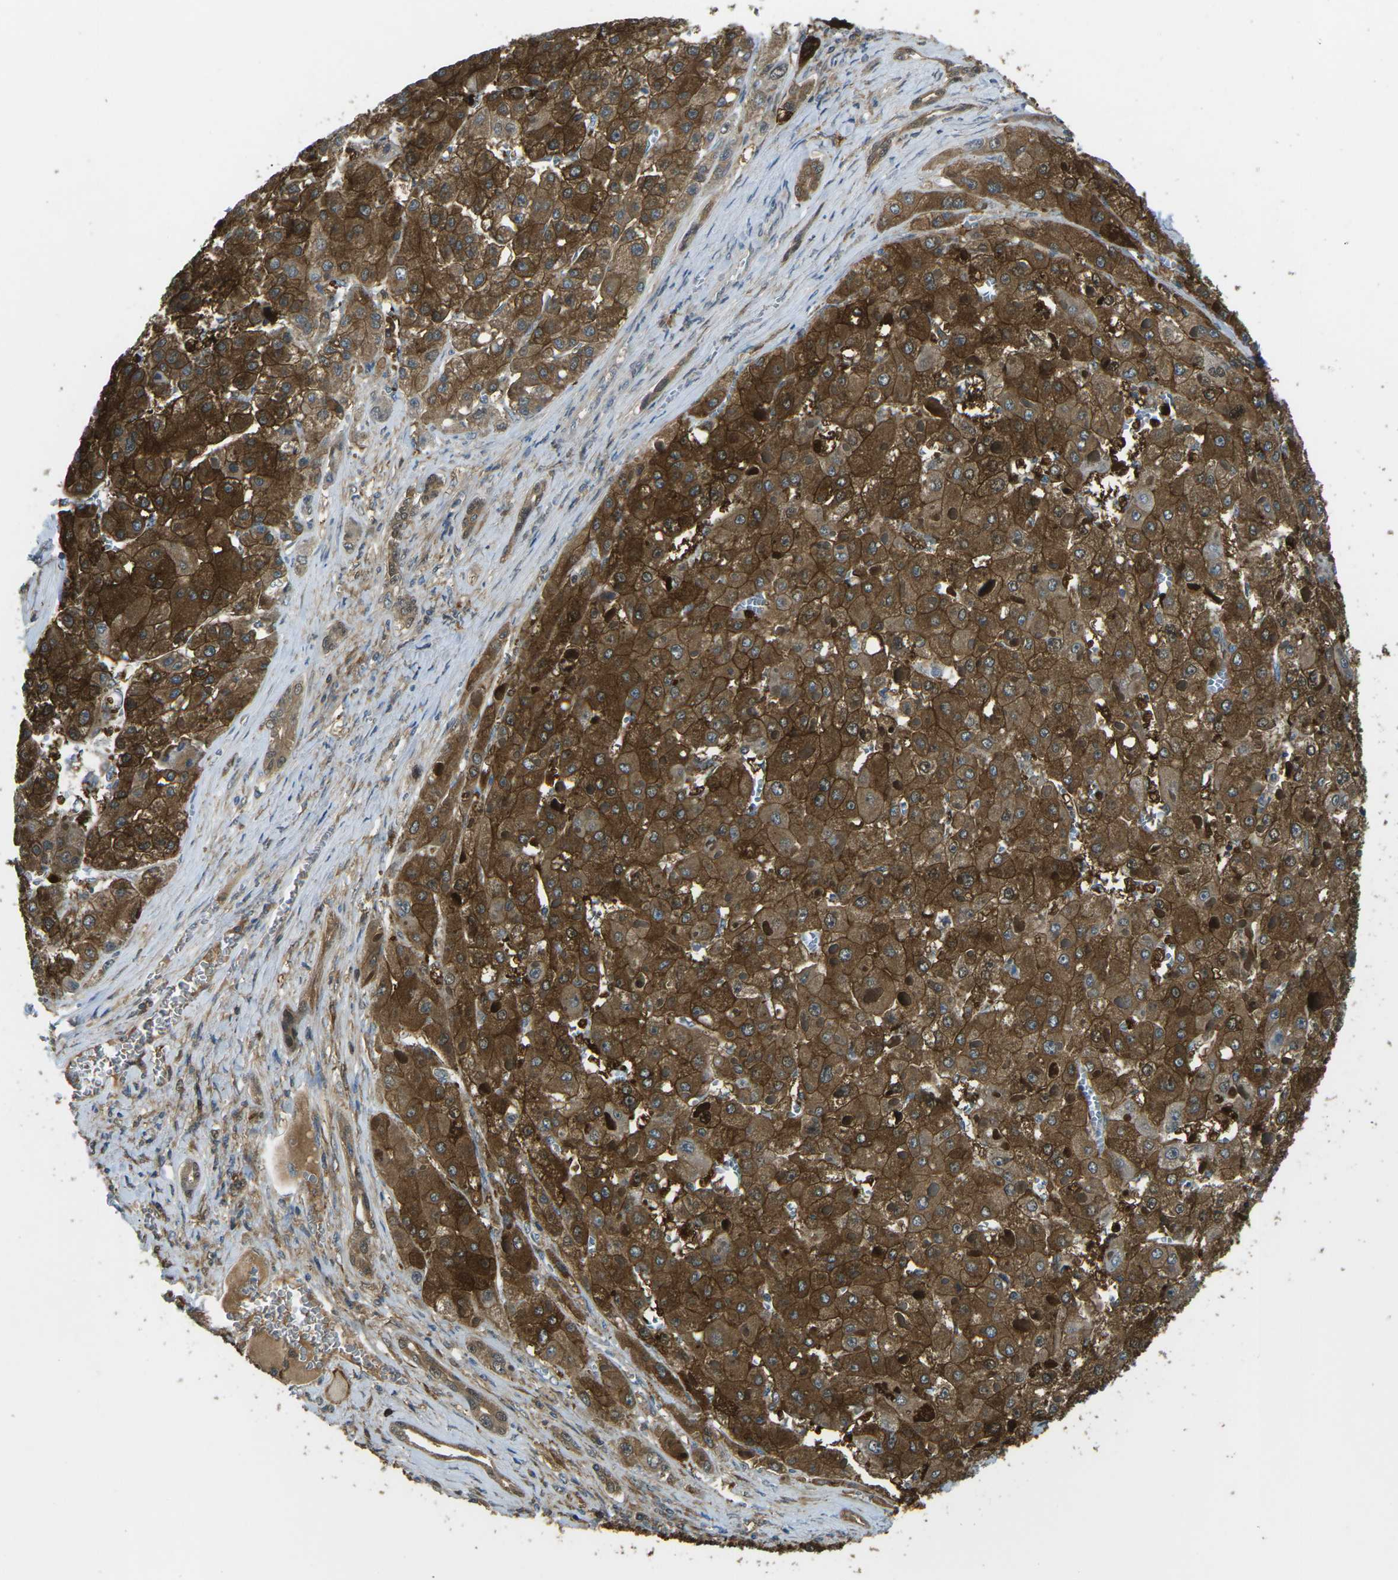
{"staining": {"intensity": "strong", "quantity": ">75%", "location": "cytoplasmic/membranous"}, "tissue": "liver cancer", "cell_type": "Tumor cells", "image_type": "cancer", "snomed": [{"axis": "morphology", "description": "Carcinoma, Hepatocellular, NOS"}, {"axis": "topography", "description": "Liver"}], "caption": "Liver cancer stained with immunohistochemistry (IHC) demonstrates strong cytoplasmic/membranous positivity in about >75% of tumor cells. The staining is performed using DAB (3,3'-diaminobenzidine) brown chromogen to label protein expression. The nuclei are counter-stained blue using hematoxylin.", "gene": "PIEZO2", "patient": {"sex": "female", "age": 73}}